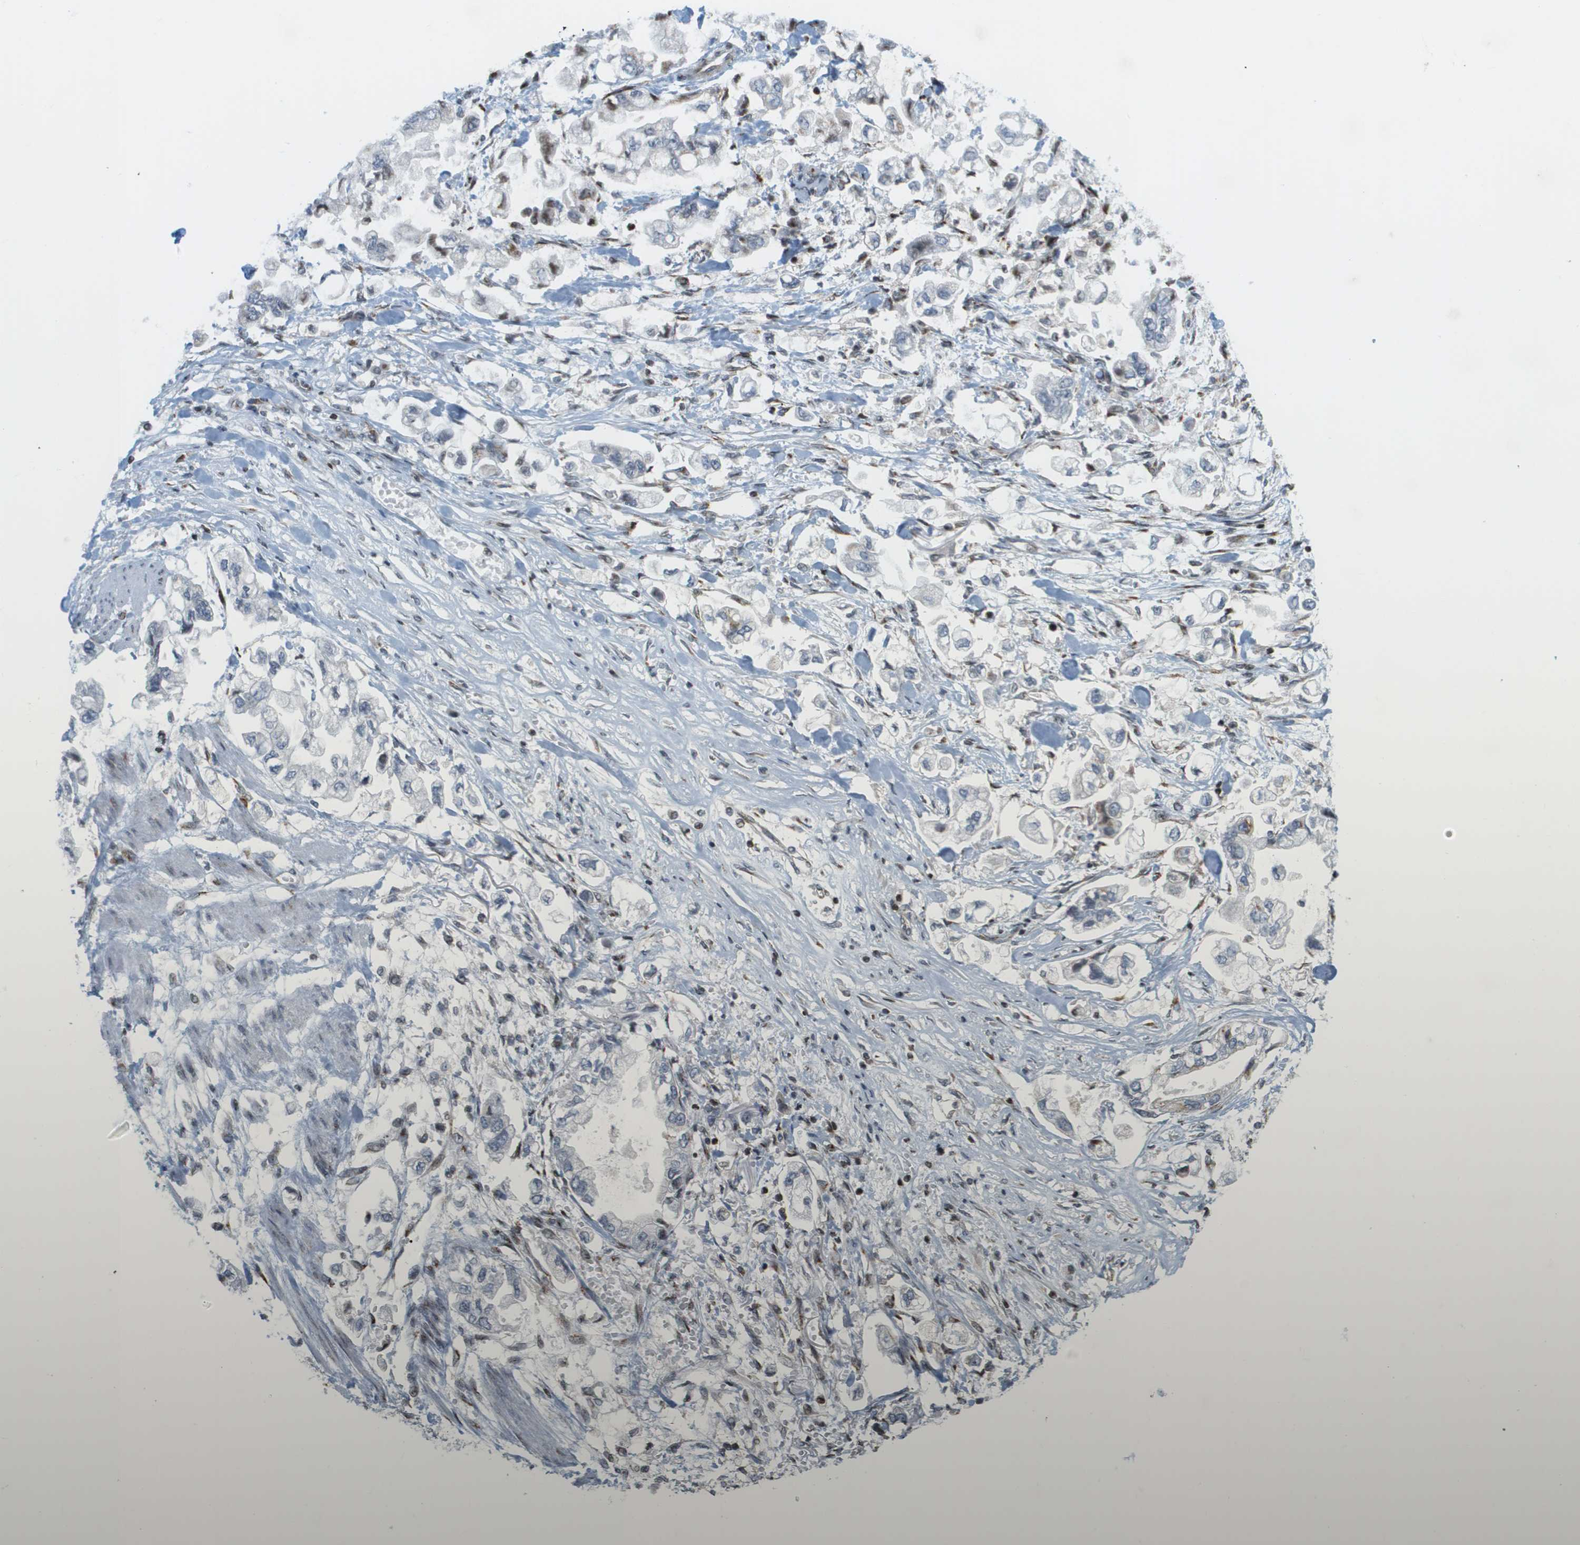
{"staining": {"intensity": "negative", "quantity": "none", "location": "none"}, "tissue": "stomach cancer", "cell_type": "Tumor cells", "image_type": "cancer", "snomed": [{"axis": "morphology", "description": "Normal tissue, NOS"}, {"axis": "morphology", "description": "Adenocarcinoma, NOS"}, {"axis": "topography", "description": "Stomach"}], "caption": "Tumor cells are negative for brown protein staining in stomach adenocarcinoma.", "gene": "EVC", "patient": {"sex": "male", "age": 62}}